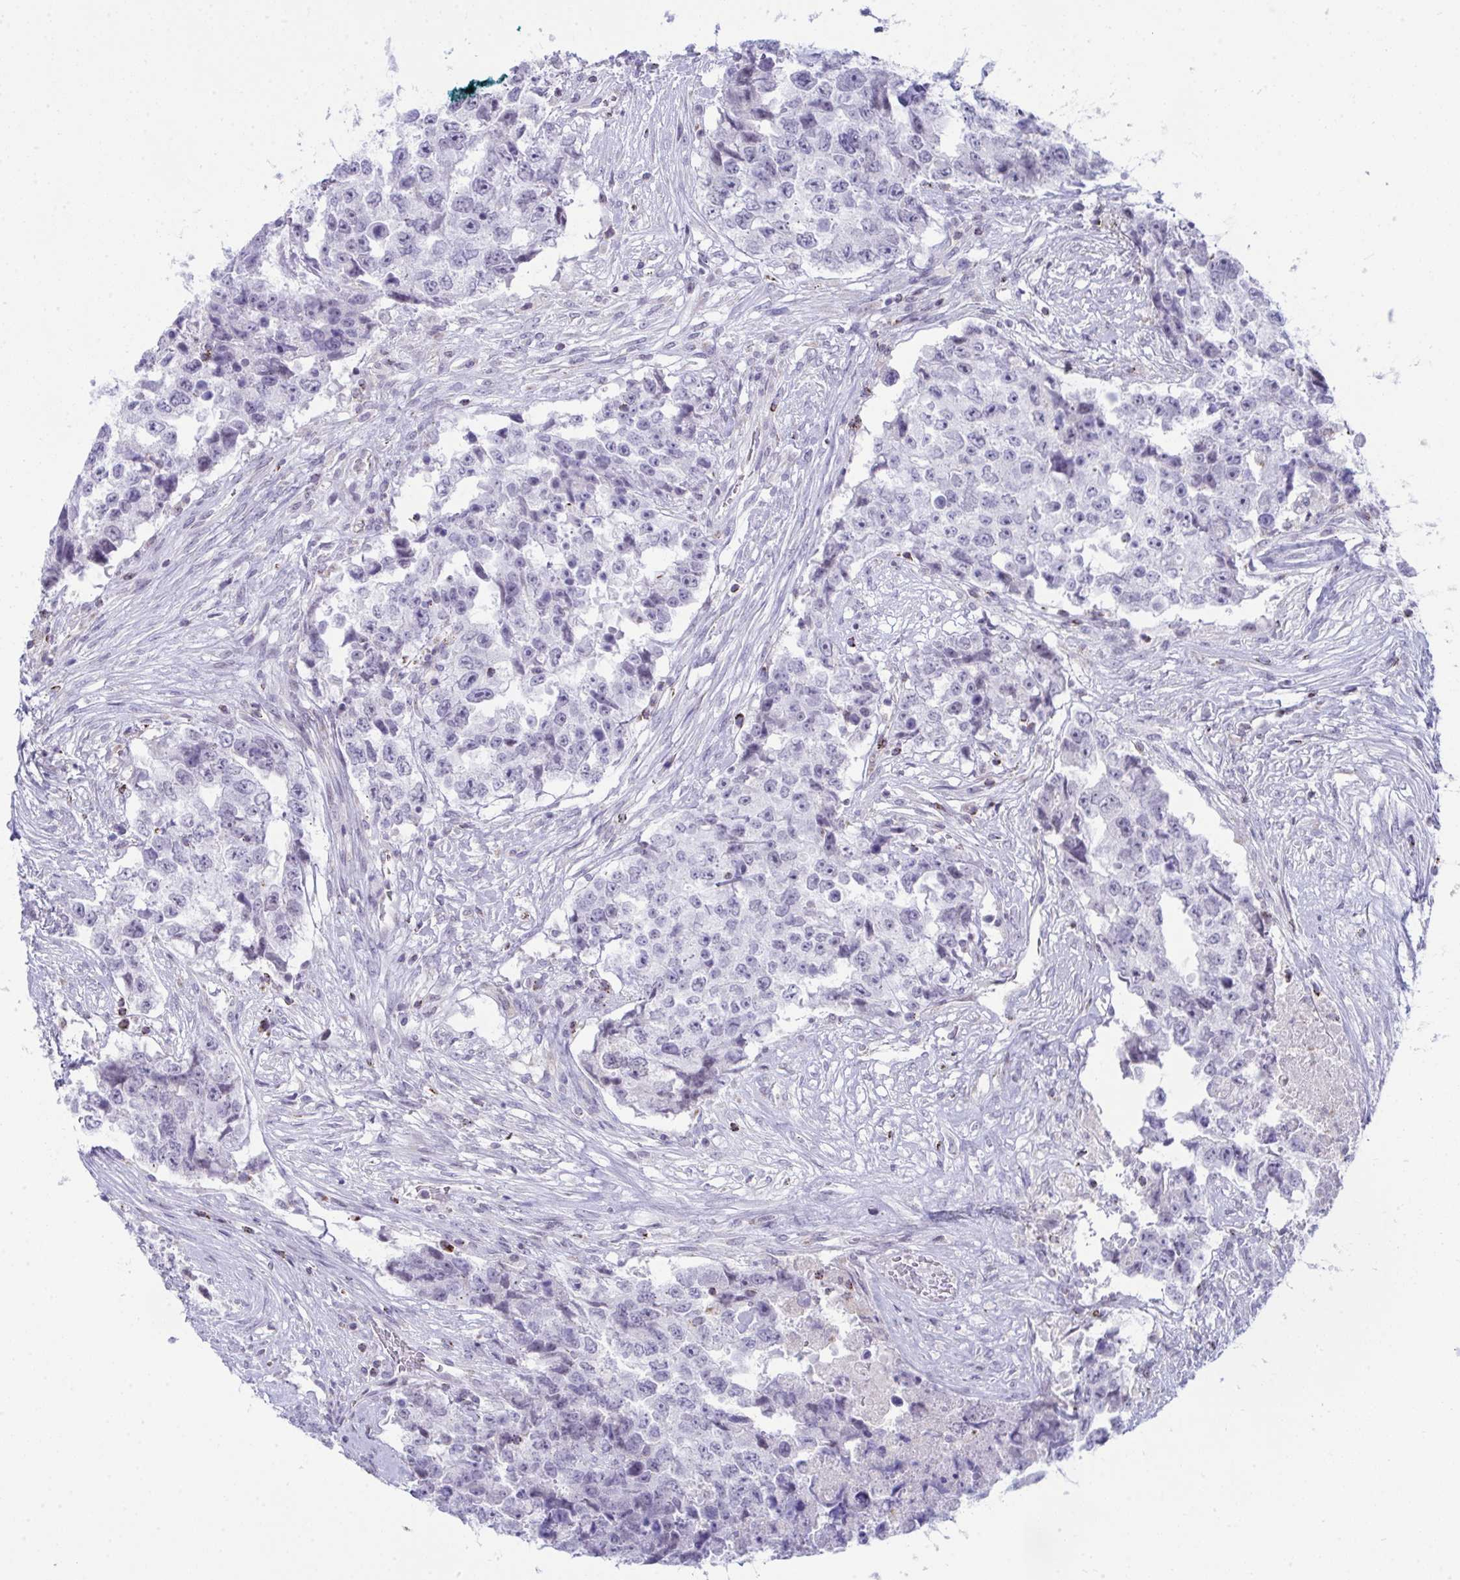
{"staining": {"intensity": "negative", "quantity": "none", "location": "none"}, "tissue": "testis cancer", "cell_type": "Tumor cells", "image_type": "cancer", "snomed": [{"axis": "morphology", "description": "Carcinoma, Embryonal, NOS"}, {"axis": "topography", "description": "Testis"}], "caption": "Immunohistochemistry (IHC) image of neoplastic tissue: human embryonal carcinoma (testis) stained with DAB exhibits no significant protein expression in tumor cells.", "gene": "PLA2G12B", "patient": {"sex": "male", "age": 24}}